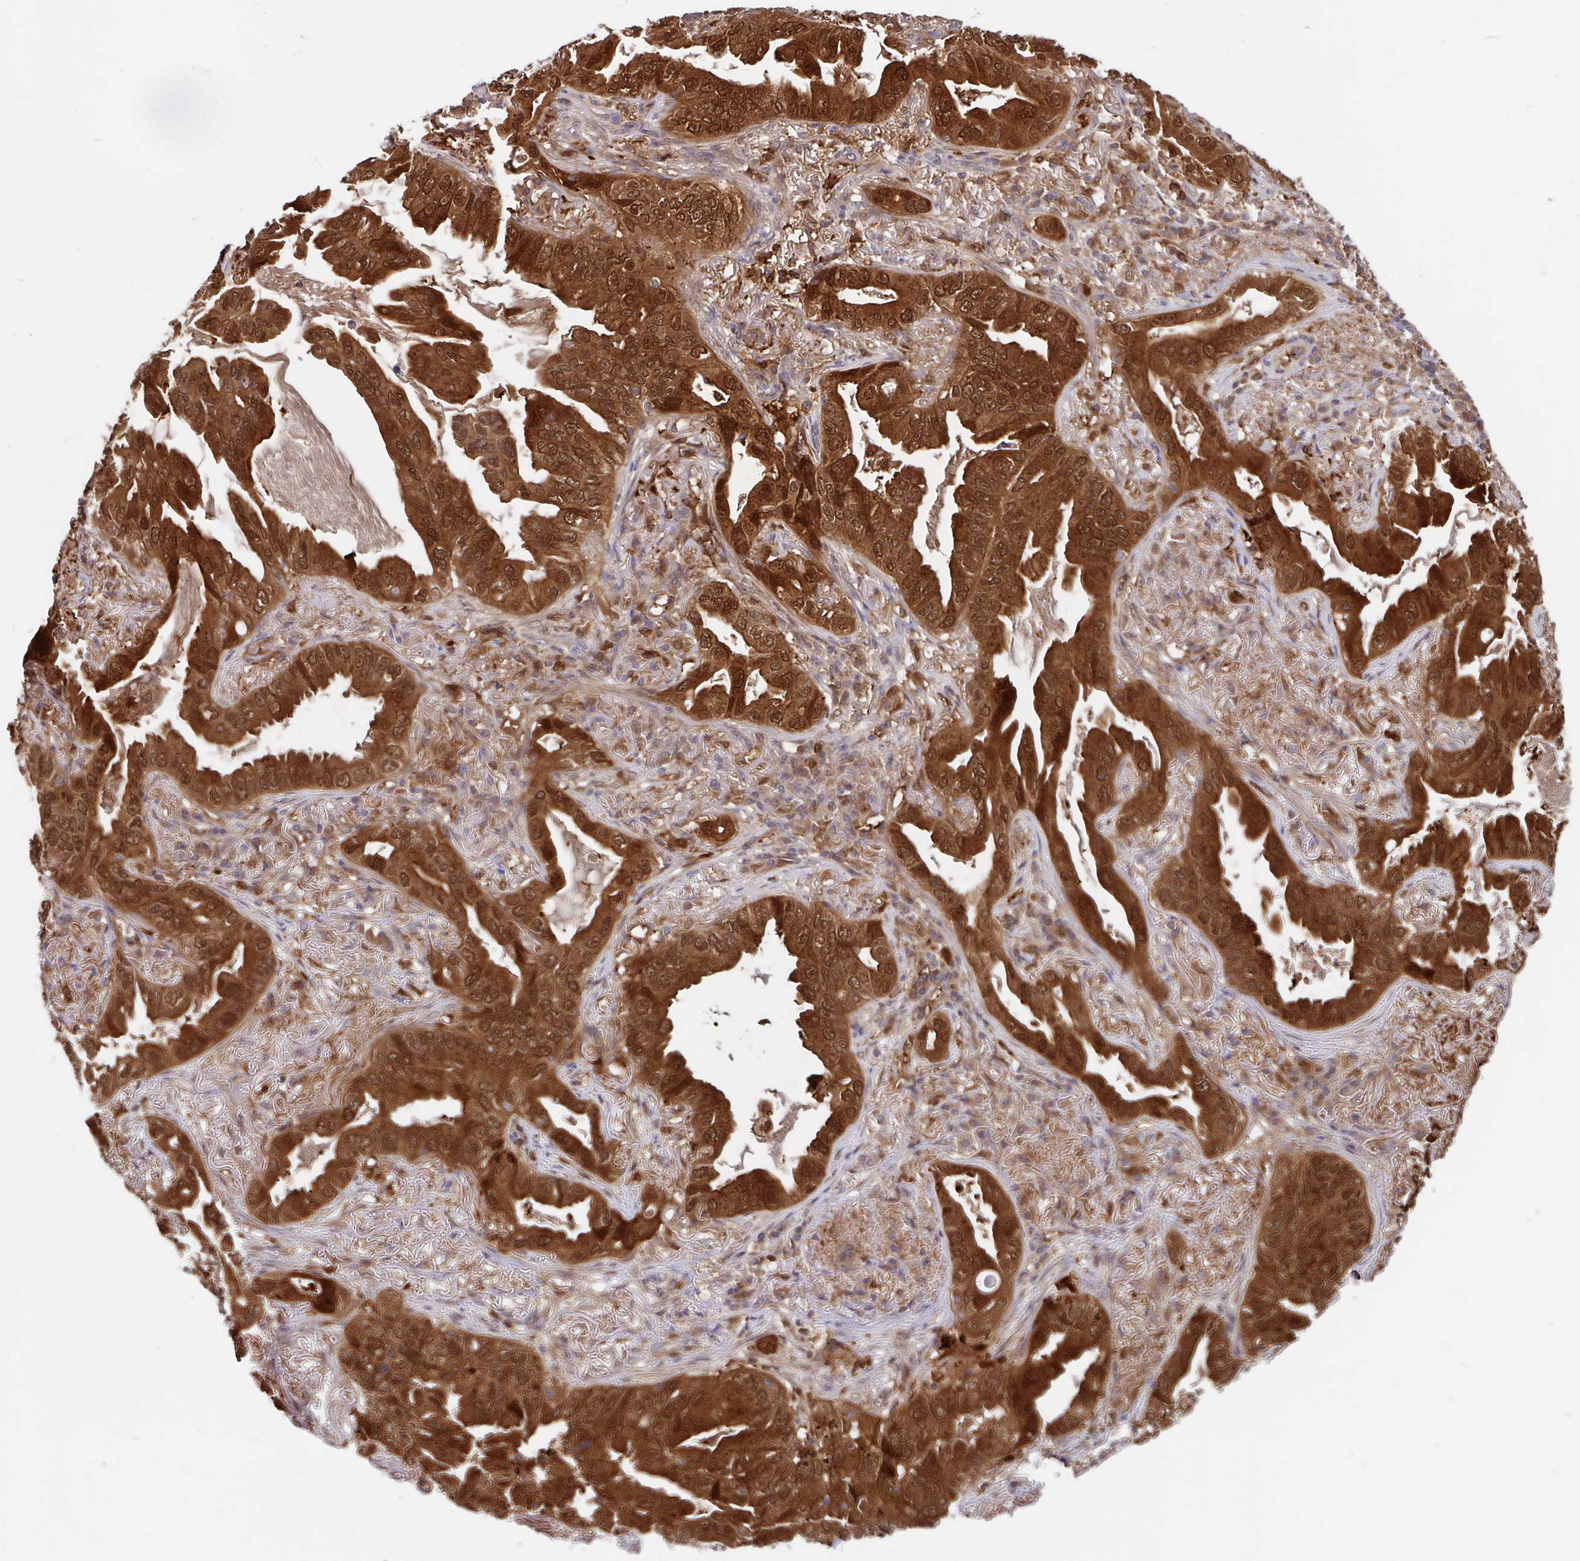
{"staining": {"intensity": "strong", "quantity": ">75%", "location": "cytoplasmic/membranous,nuclear"}, "tissue": "lung cancer", "cell_type": "Tumor cells", "image_type": "cancer", "snomed": [{"axis": "morphology", "description": "Adenocarcinoma, NOS"}, {"axis": "topography", "description": "Lung"}], "caption": "Protein expression analysis of human lung adenocarcinoma reveals strong cytoplasmic/membranous and nuclear positivity in about >75% of tumor cells. (Brightfield microscopy of DAB IHC at high magnification).", "gene": "BLVRA", "patient": {"sex": "female", "age": 69}}